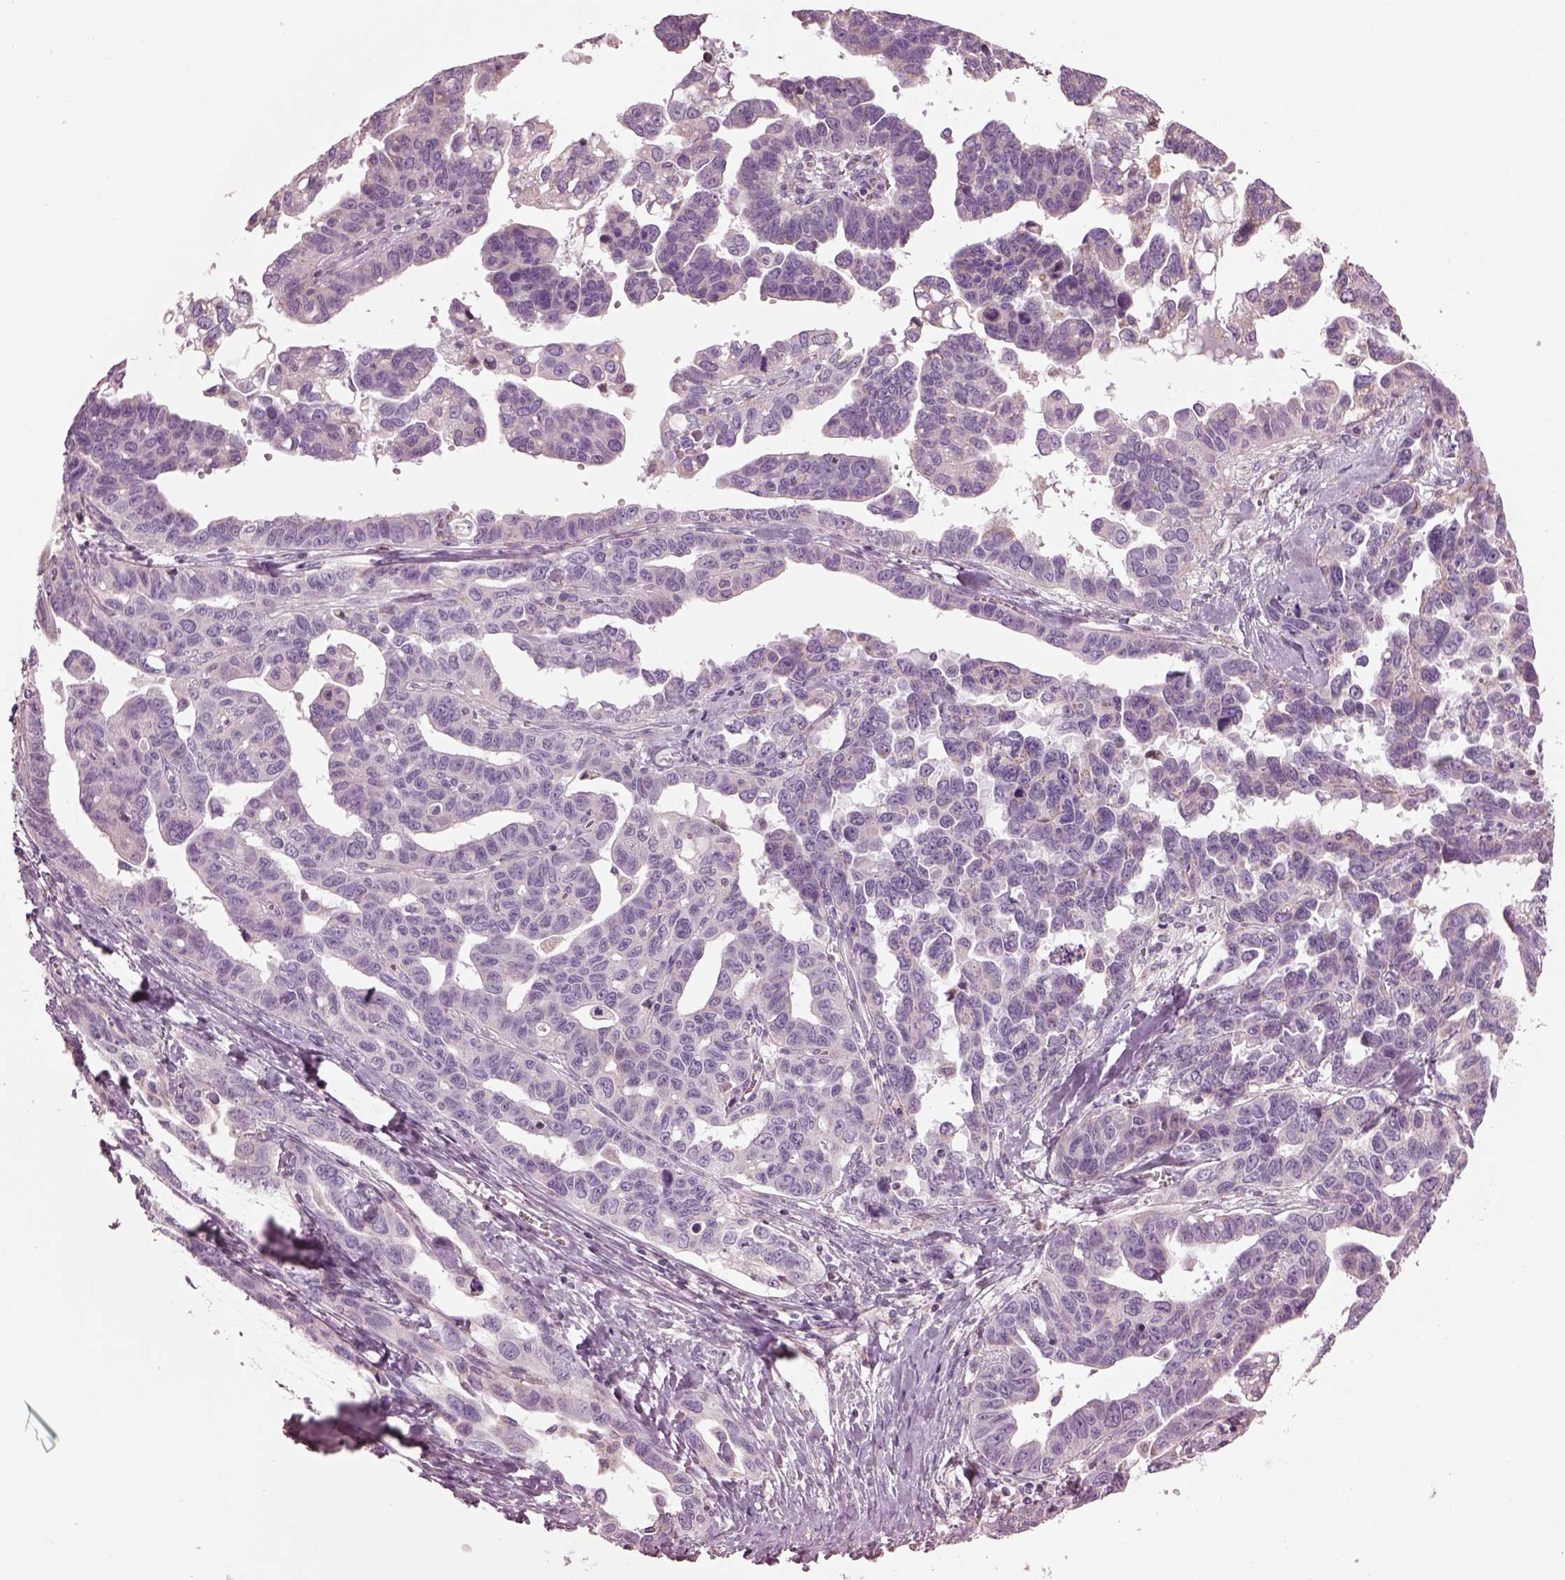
{"staining": {"intensity": "negative", "quantity": "none", "location": "none"}, "tissue": "ovarian cancer", "cell_type": "Tumor cells", "image_type": "cancer", "snomed": [{"axis": "morphology", "description": "Cystadenocarcinoma, serous, NOS"}, {"axis": "topography", "description": "Ovary"}], "caption": "A high-resolution micrograph shows immunohistochemistry staining of serous cystadenocarcinoma (ovarian), which displays no significant positivity in tumor cells.", "gene": "SPATA7", "patient": {"sex": "female", "age": 69}}